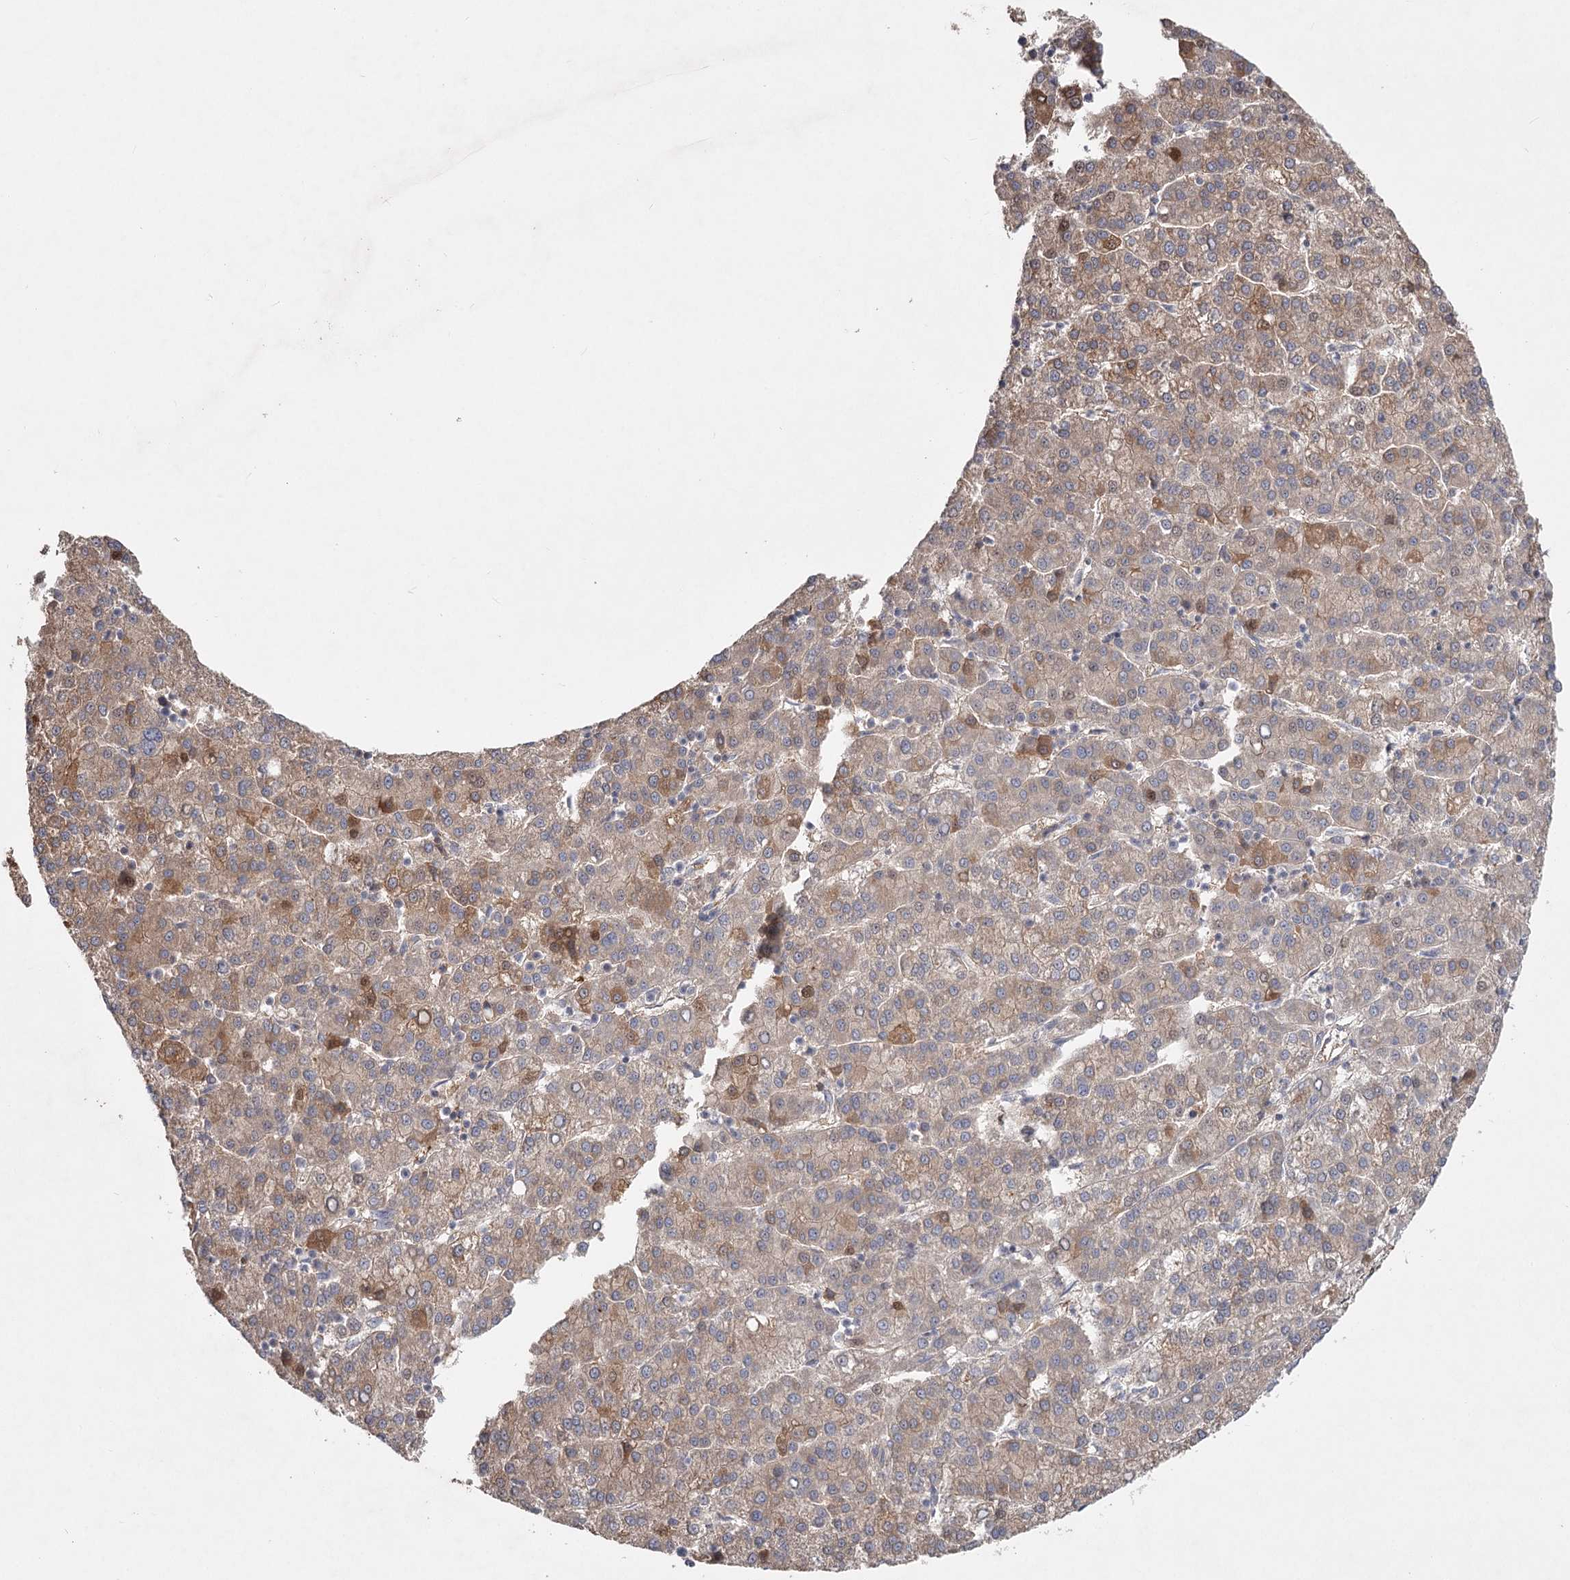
{"staining": {"intensity": "moderate", "quantity": "25%-75%", "location": "cytoplasmic/membranous"}, "tissue": "liver cancer", "cell_type": "Tumor cells", "image_type": "cancer", "snomed": [{"axis": "morphology", "description": "Carcinoma, Hepatocellular, NOS"}, {"axis": "topography", "description": "Liver"}], "caption": "Liver cancer was stained to show a protein in brown. There is medium levels of moderate cytoplasmic/membranous staining in about 25%-75% of tumor cells.", "gene": "DHRS9", "patient": {"sex": "female", "age": 58}}